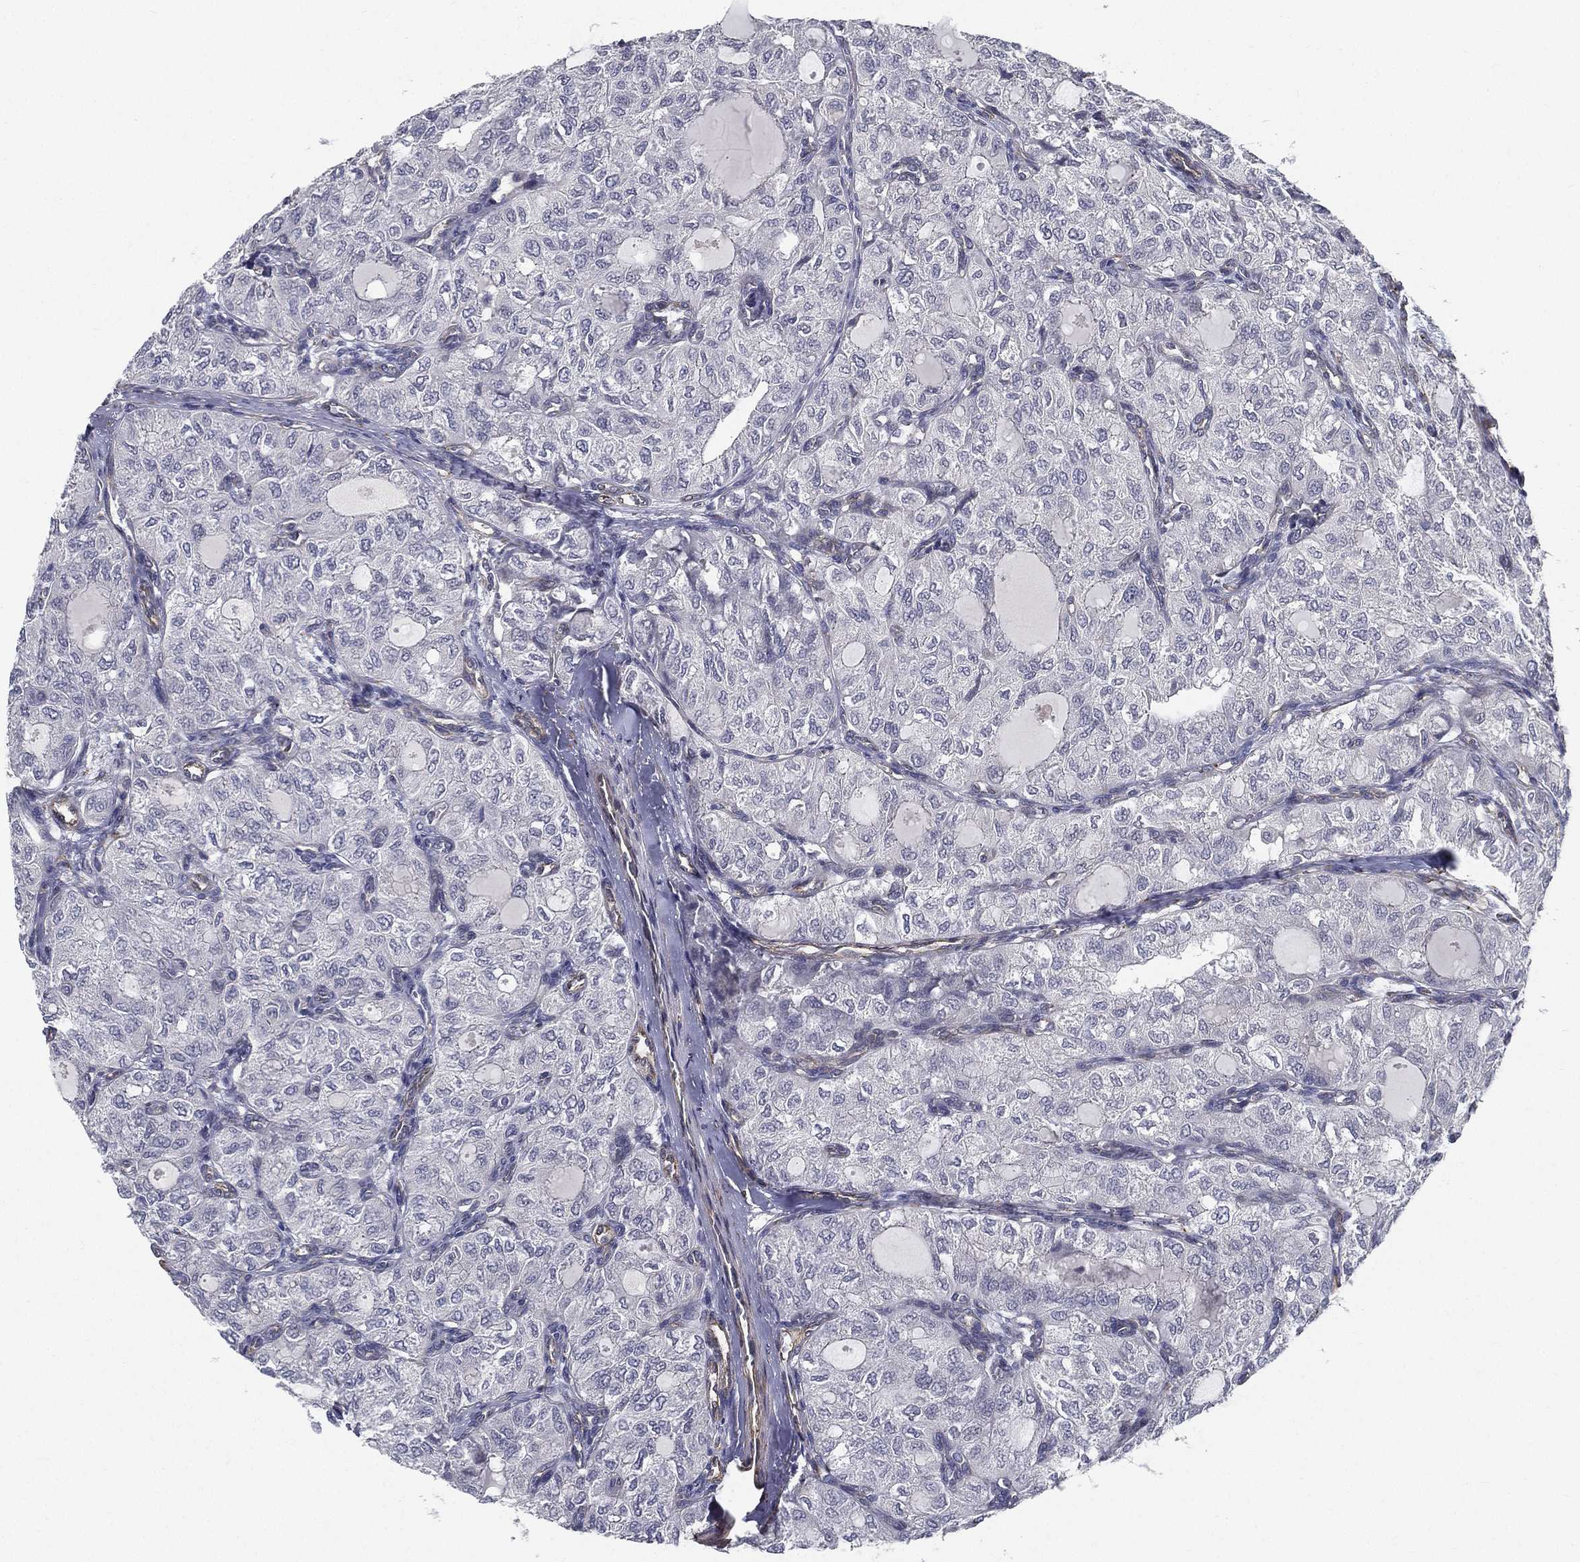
{"staining": {"intensity": "negative", "quantity": "none", "location": "none"}, "tissue": "thyroid cancer", "cell_type": "Tumor cells", "image_type": "cancer", "snomed": [{"axis": "morphology", "description": "Follicular adenoma carcinoma, NOS"}, {"axis": "topography", "description": "Thyroid gland"}], "caption": "Tumor cells show no significant protein staining in thyroid follicular adenoma carcinoma. (Stains: DAB IHC with hematoxylin counter stain, Microscopy: brightfield microscopy at high magnification).", "gene": "LRRC56", "patient": {"sex": "male", "age": 75}}